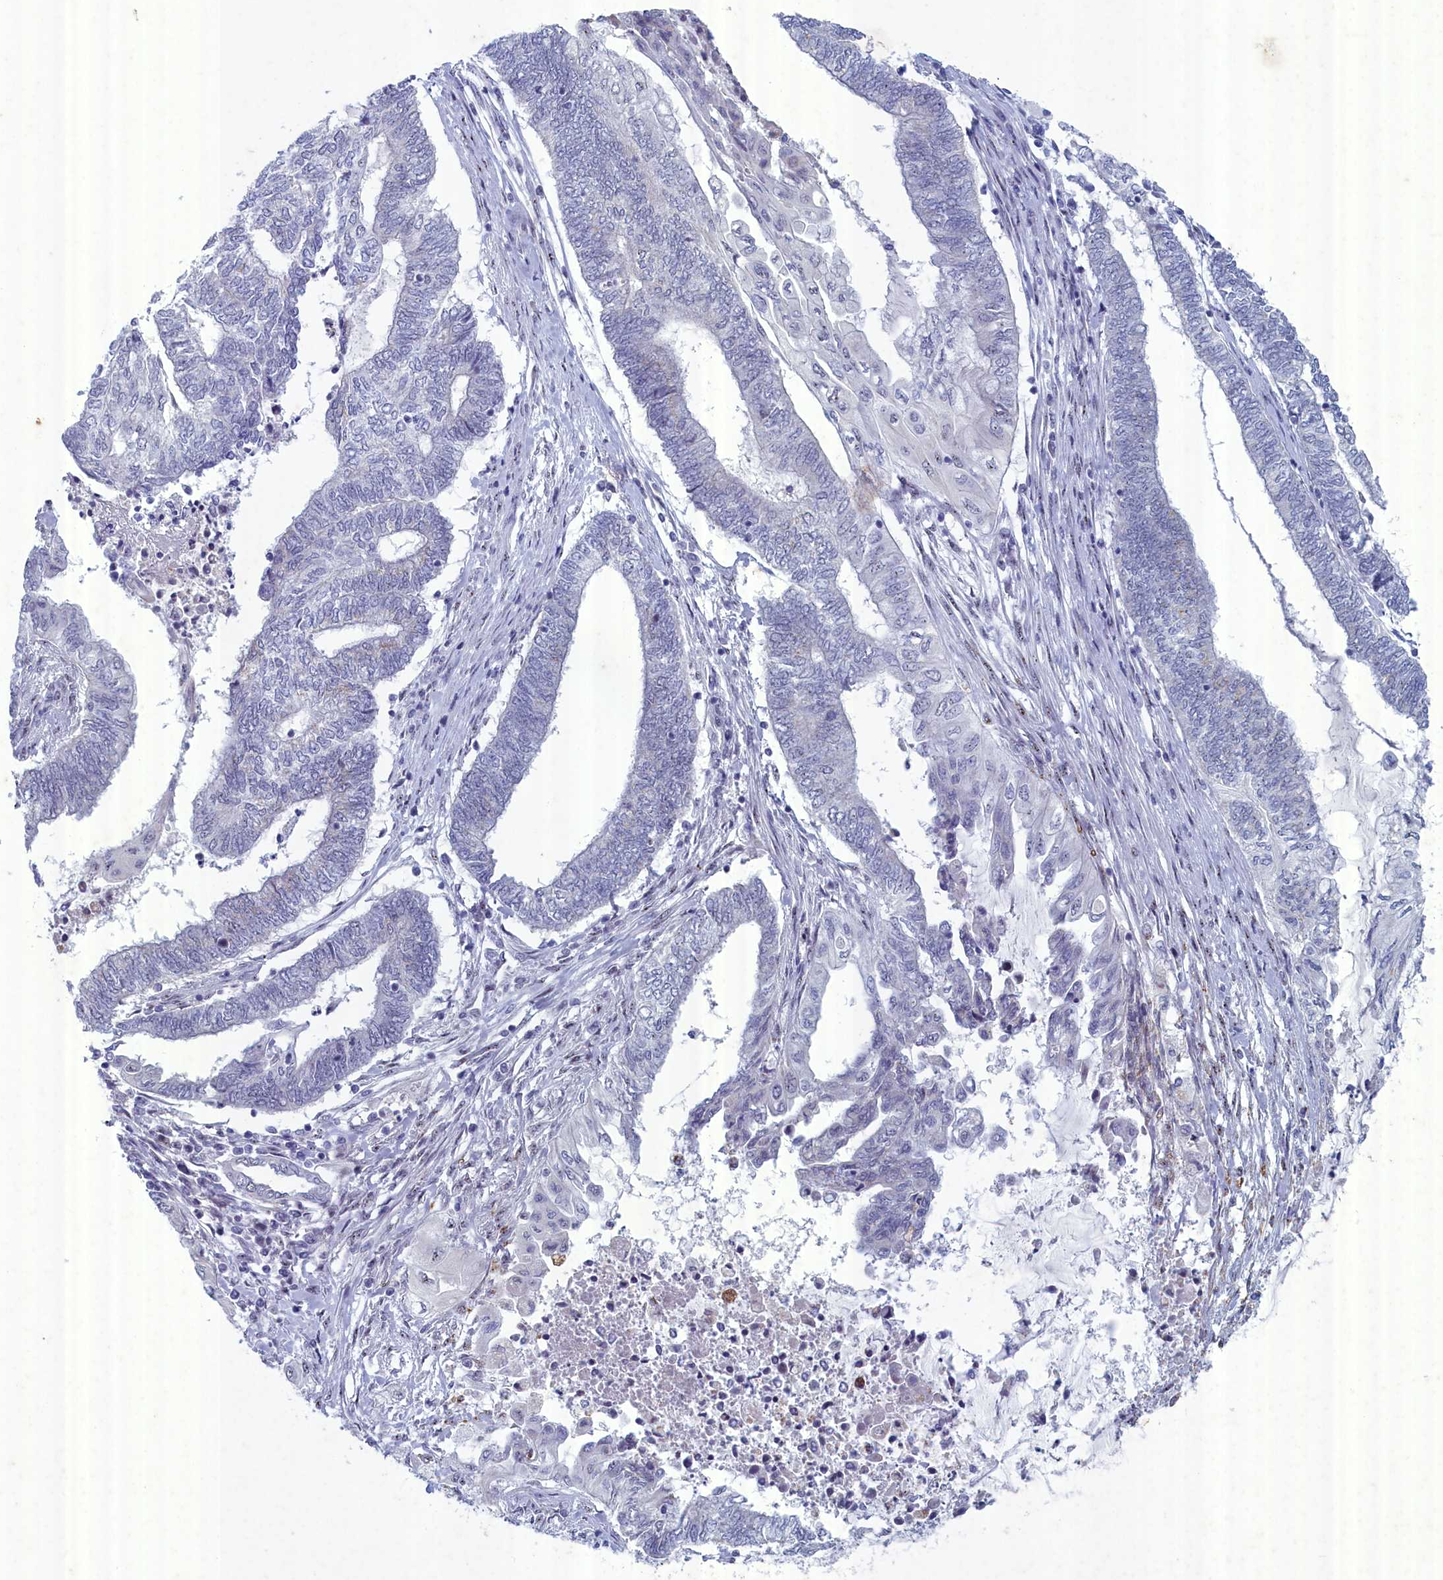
{"staining": {"intensity": "negative", "quantity": "none", "location": "none"}, "tissue": "endometrial cancer", "cell_type": "Tumor cells", "image_type": "cancer", "snomed": [{"axis": "morphology", "description": "Adenocarcinoma, NOS"}, {"axis": "topography", "description": "Uterus"}, {"axis": "topography", "description": "Endometrium"}], "caption": "Immunohistochemistry histopathology image of neoplastic tissue: endometrial adenocarcinoma stained with DAB demonstrates no significant protein positivity in tumor cells.", "gene": "WDR76", "patient": {"sex": "female", "age": 70}}